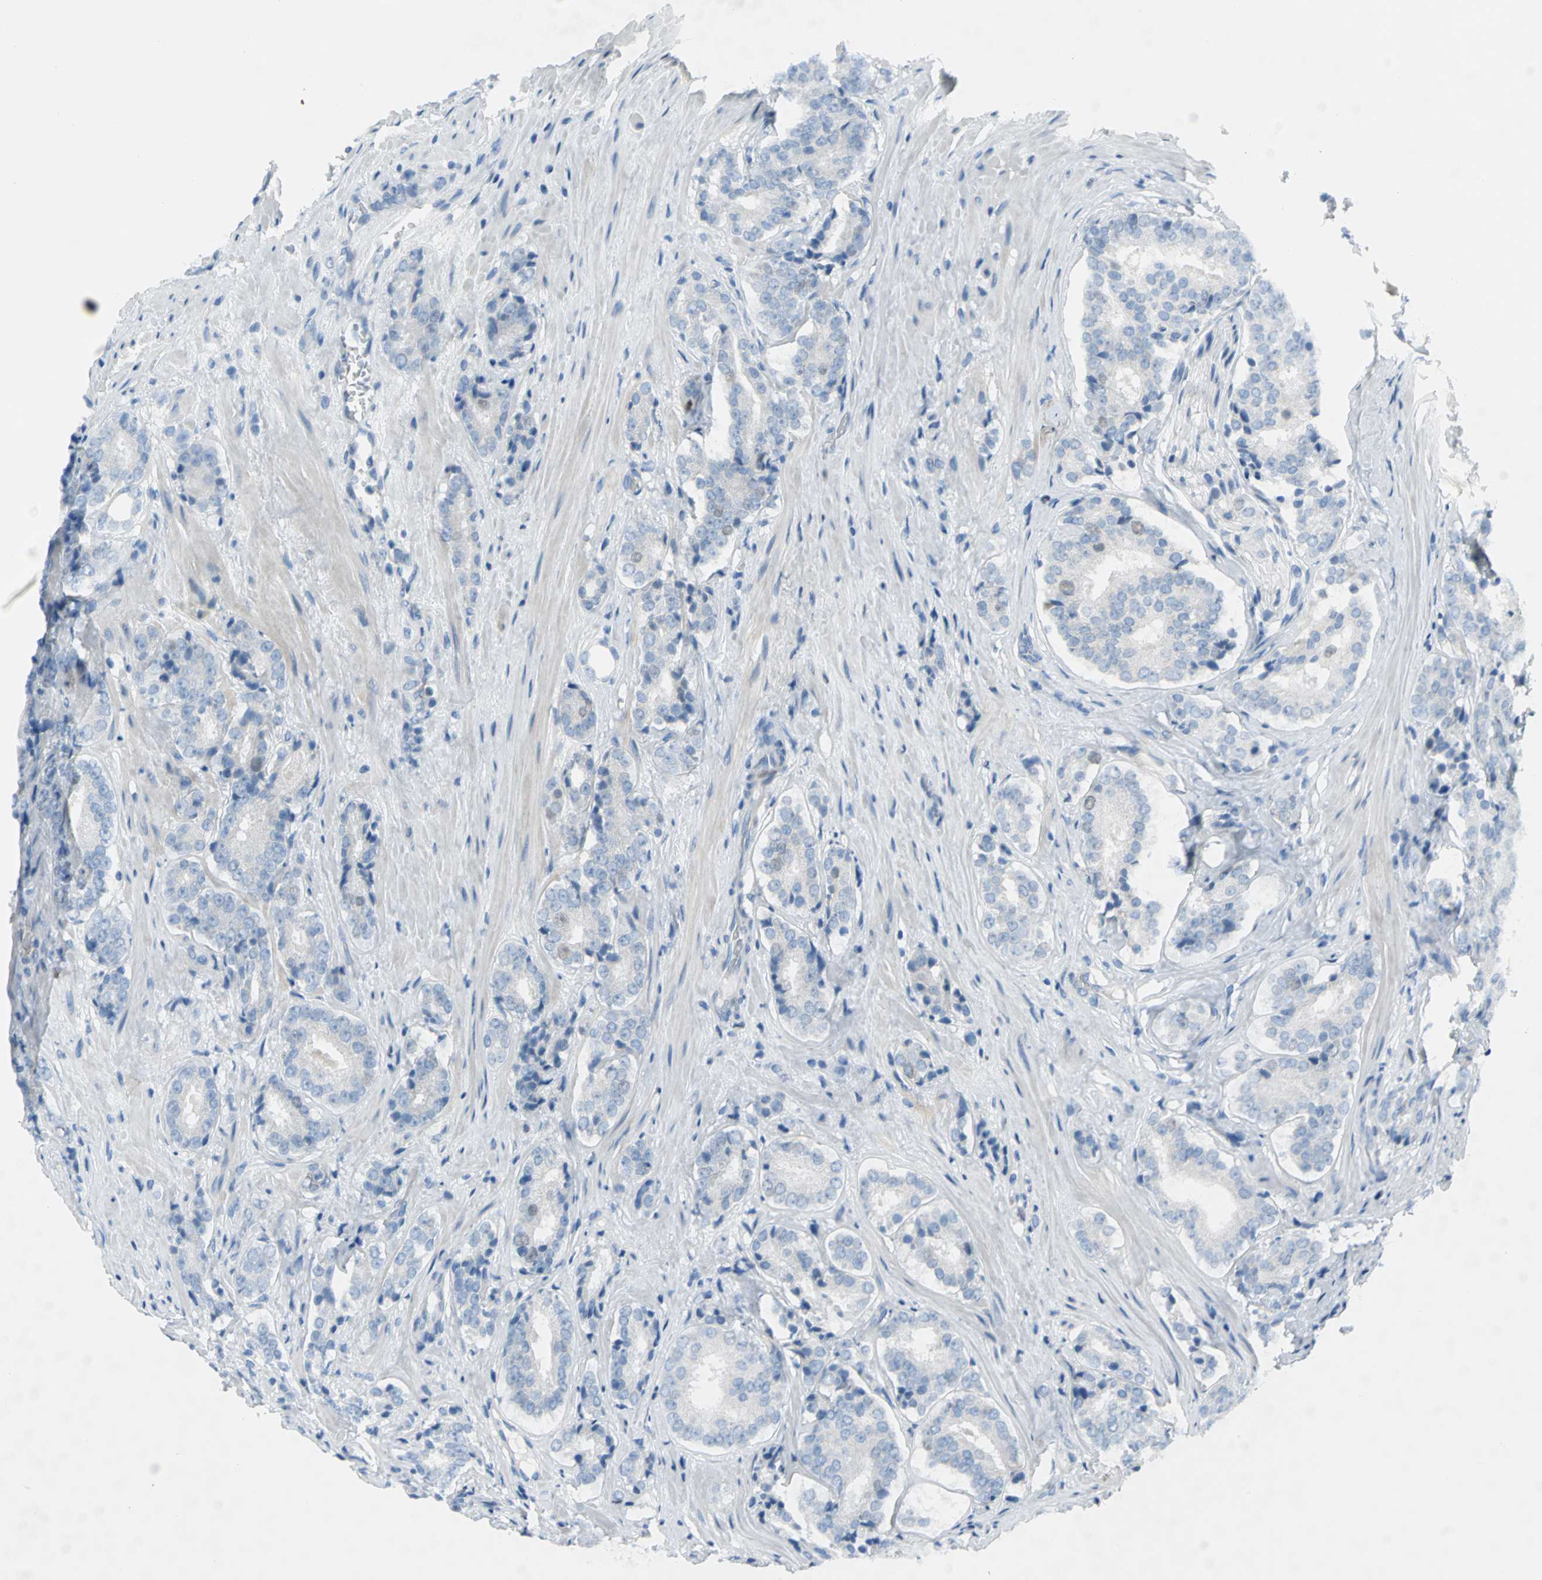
{"staining": {"intensity": "negative", "quantity": "none", "location": "none"}, "tissue": "prostate cancer", "cell_type": "Tumor cells", "image_type": "cancer", "snomed": [{"axis": "morphology", "description": "Adenocarcinoma, High grade"}, {"axis": "topography", "description": "Prostate"}], "caption": "Immunohistochemistry (IHC) of human prostate cancer demonstrates no staining in tumor cells. (DAB (3,3'-diaminobenzidine) immunohistochemistry (IHC) with hematoxylin counter stain).", "gene": "MCM3", "patient": {"sex": "male", "age": 70}}